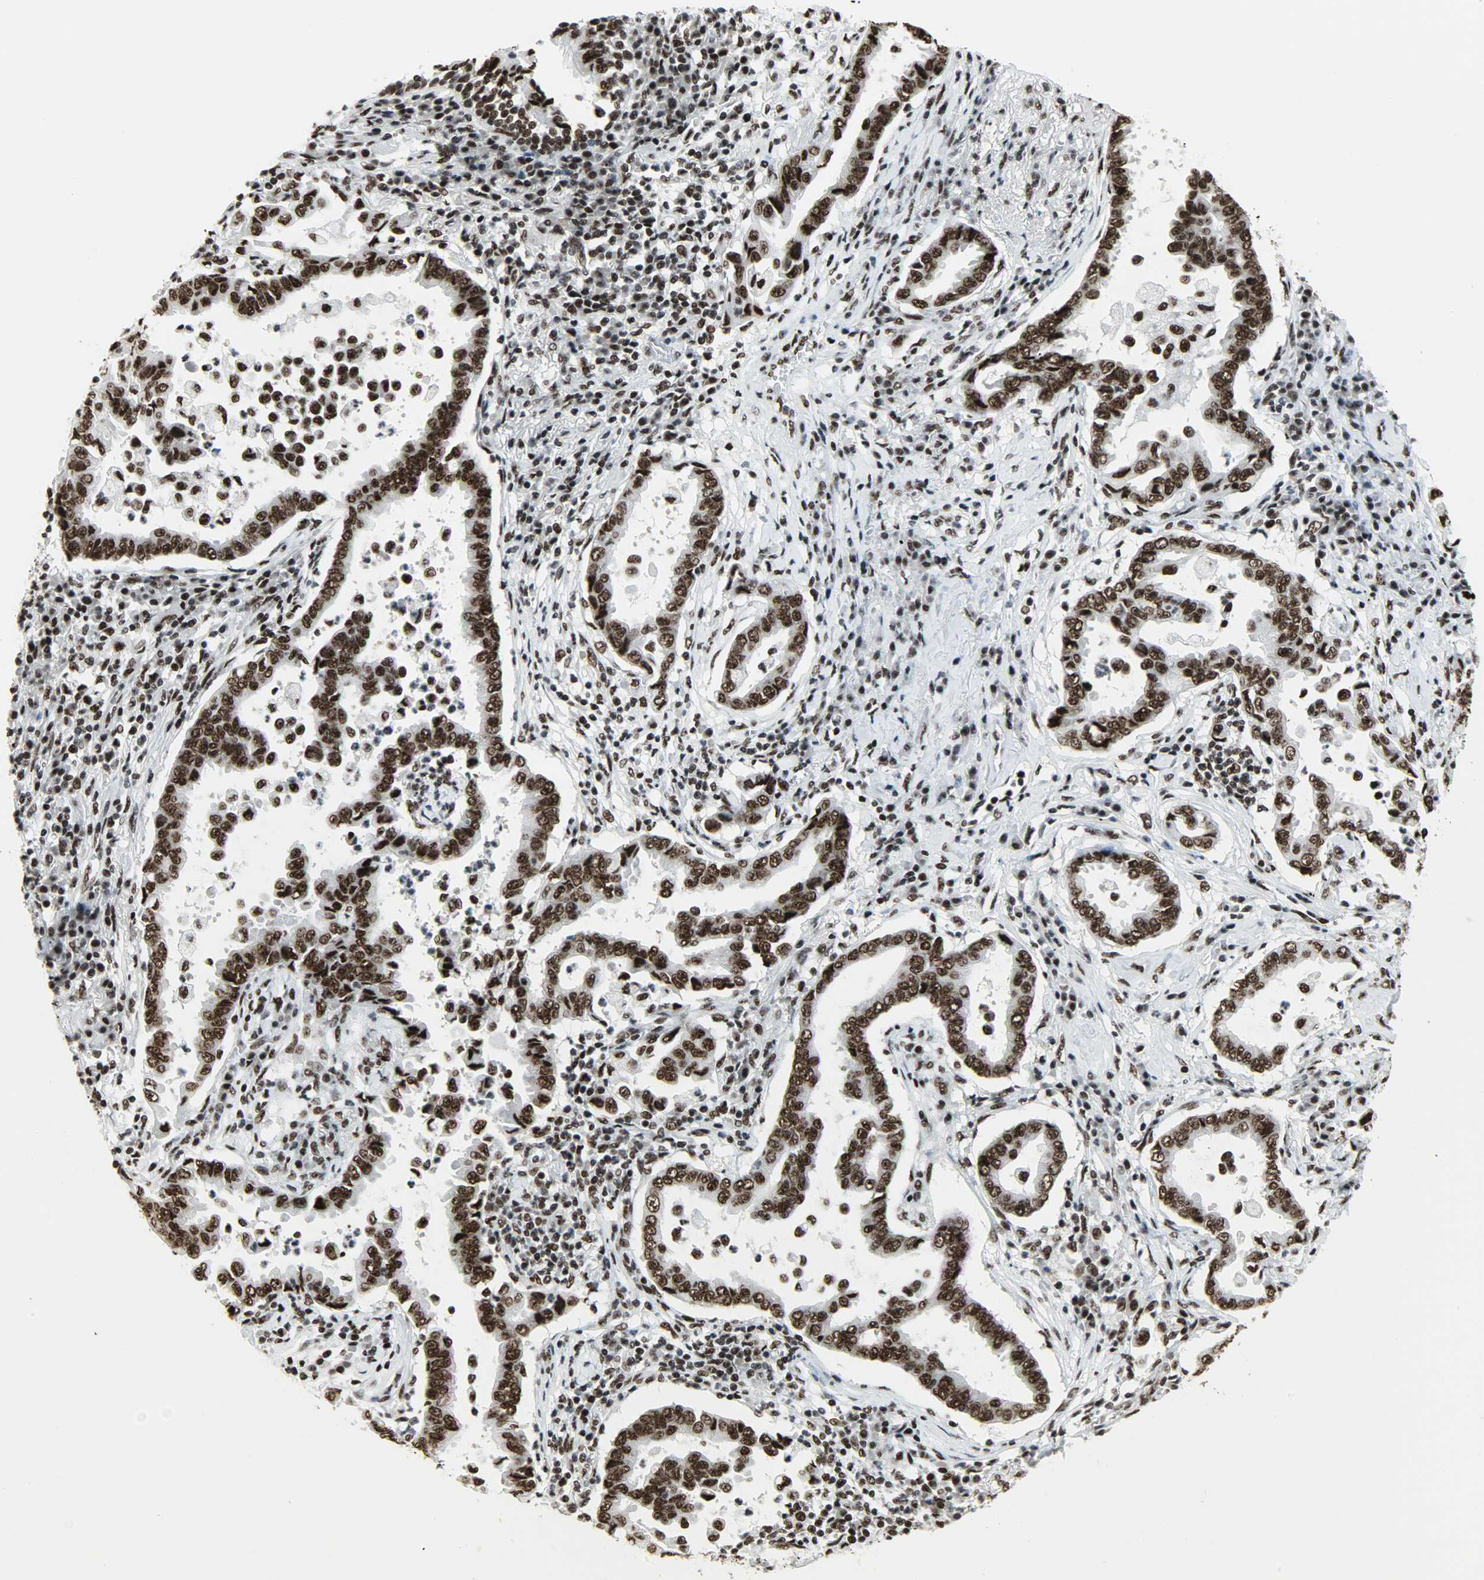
{"staining": {"intensity": "strong", "quantity": ">75%", "location": "nuclear"}, "tissue": "lung cancer", "cell_type": "Tumor cells", "image_type": "cancer", "snomed": [{"axis": "morphology", "description": "Normal tissue, NOS"}, {"axis": "morphology", "description": "Inflammation, NOS"}, {"axis": "morphology", "description": "Adenocarcinoma, NOS"}, {"axis": "topography", "description": "Lung"}], "caption": "This is an image of IHC staining of lung adenocarcinoma, which shows strong staining in the nuclear of tumor cells.", "gene": "SNRPA", "patient": {"sex": "female", "age": 64}}